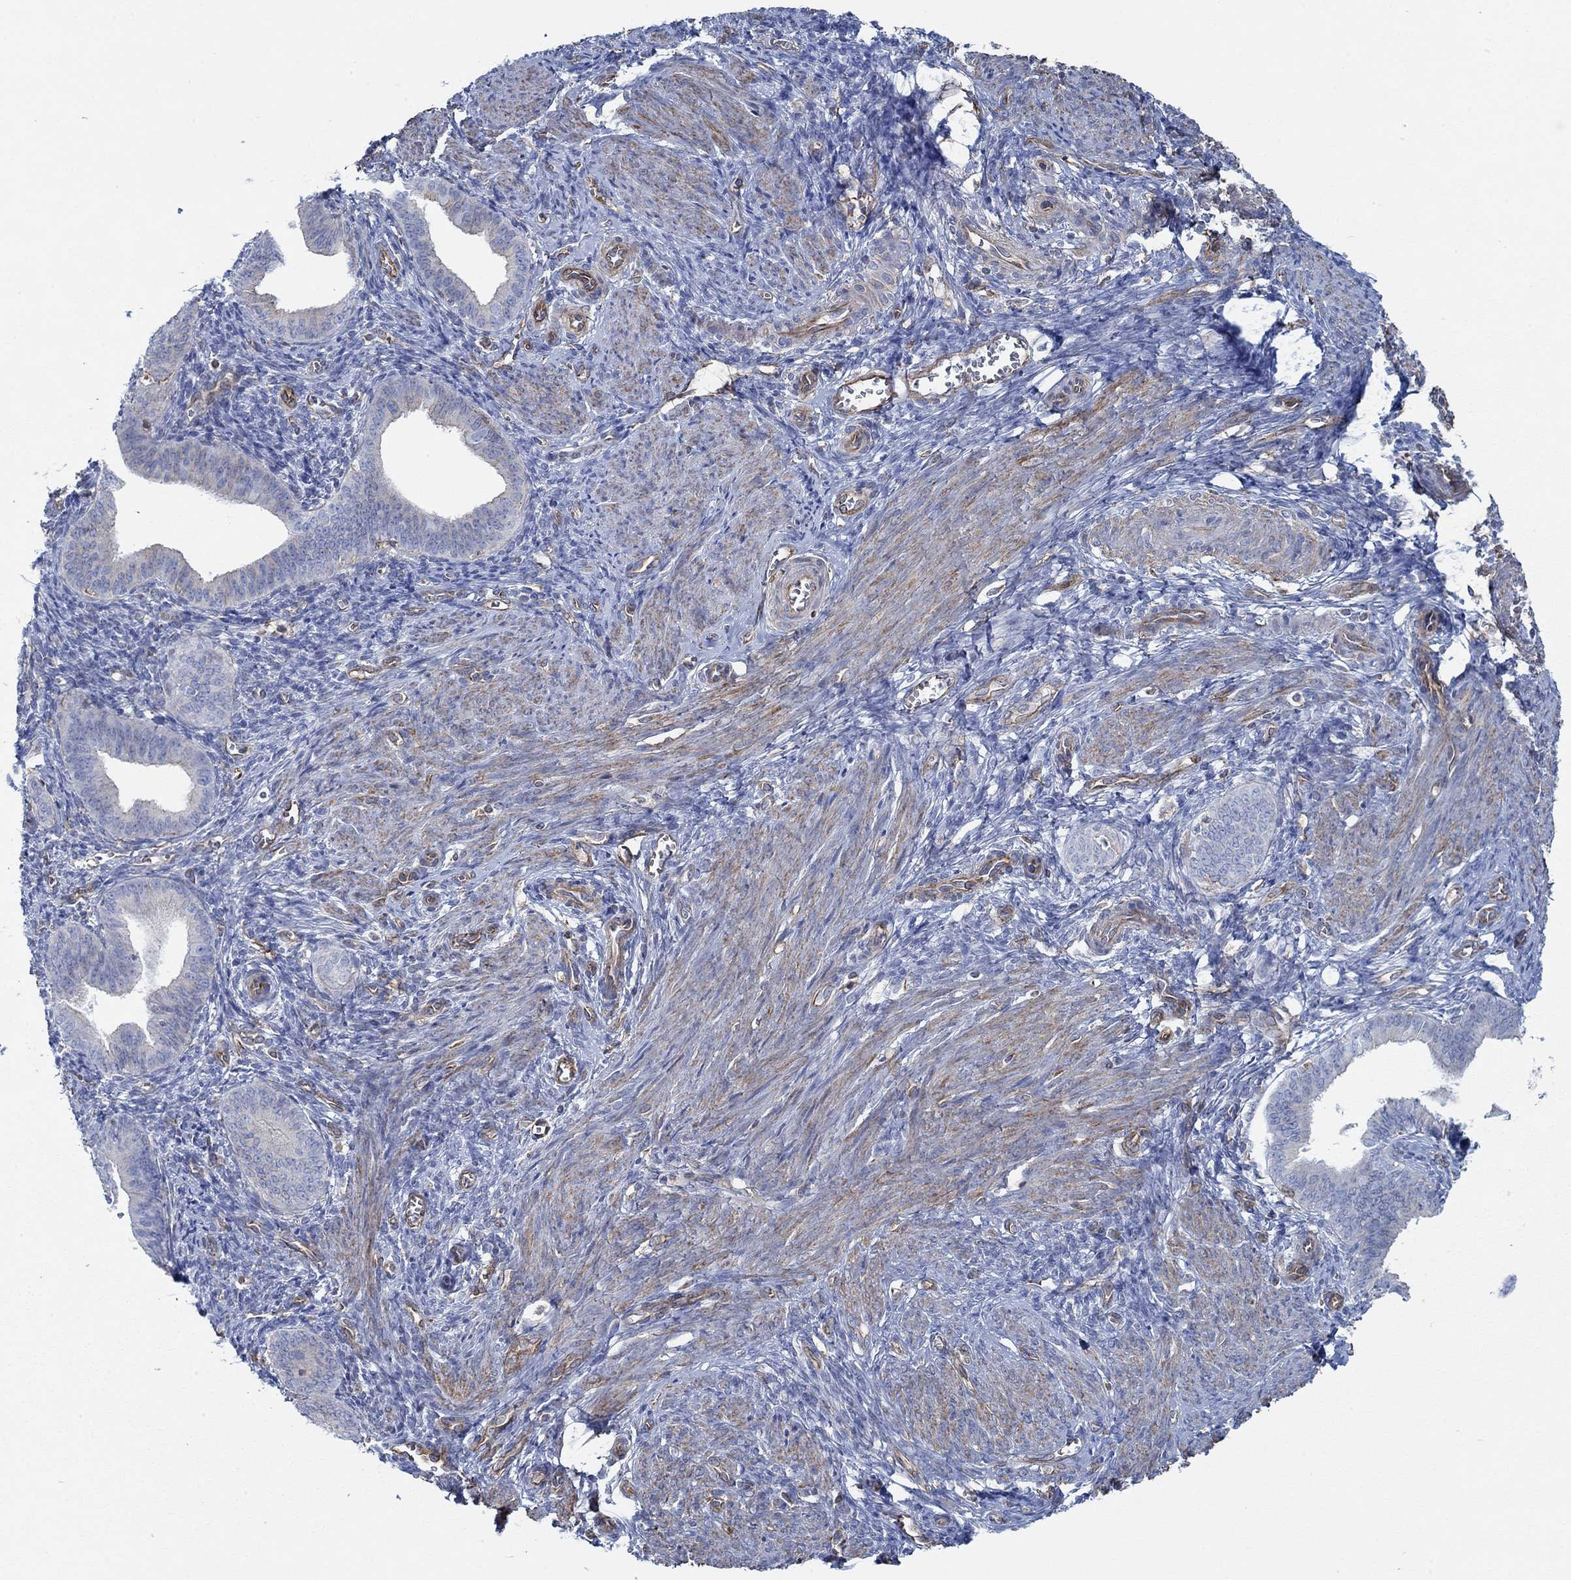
{"staining": {"intensity": "weak", "quantity": "25%-75%", "location": "cytoplasmic/membranous"}, "tissue": "endometrium", "cell_type": "Cells in endometrial stroma", "image_type": "normal", "snomed": [{"axis": "morphology", "description": "Normal tissue, NOS"}, {"axis": "topography", "description": "Endometrium"}], "caption": "DAB immunohistochemical staining of unremarkable human endometrium exhibits weak cytoplasmic/membranous protein expression in approximately 25%-75% of cells in endometrial stroma.", "gene": "STC2", "patient": {"sex": "female", "age": 42}}